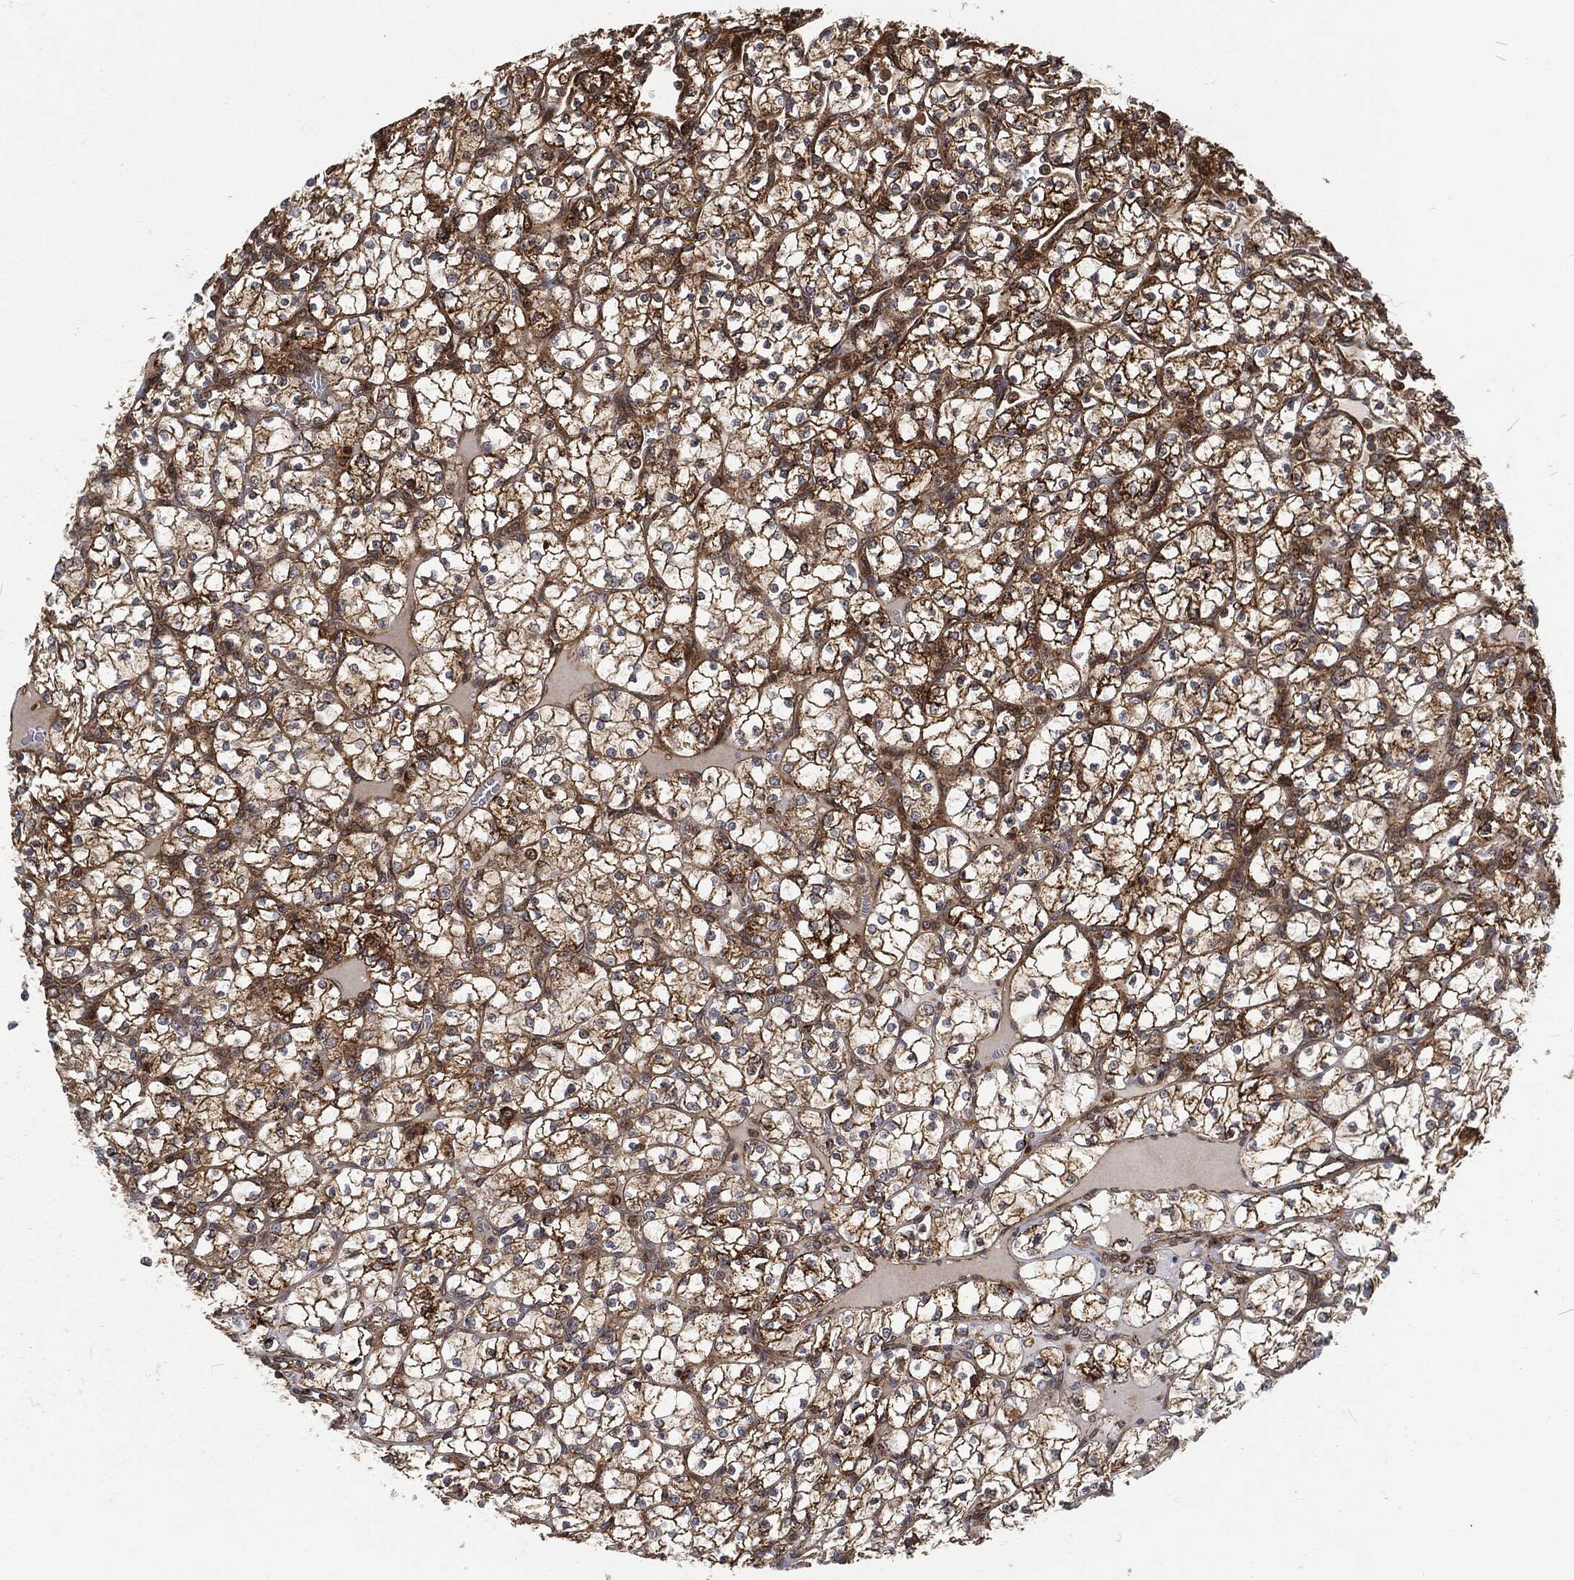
{"staining": {"intensity": "strong", "quantity": "25%-75%", "location": "cytoplasmic/membranous"}, "tissue": "renal cancer", "cell_type": "Tumor cells", "image_type": "cancer", "snomed": [{"axis": "morphology", "description": "Adenocarcinoma, NOS"}, {"axis": "topography", "description": "Kidney"}], "caption": "Protein analysis of adenocarcinoma (renal) tissue displays strong cytoplasmic/membranous positivity in approximately 25%-75% of tumor cells.", "gene": "RFTN1", "patient": {"sex": "female", "age": 89}}